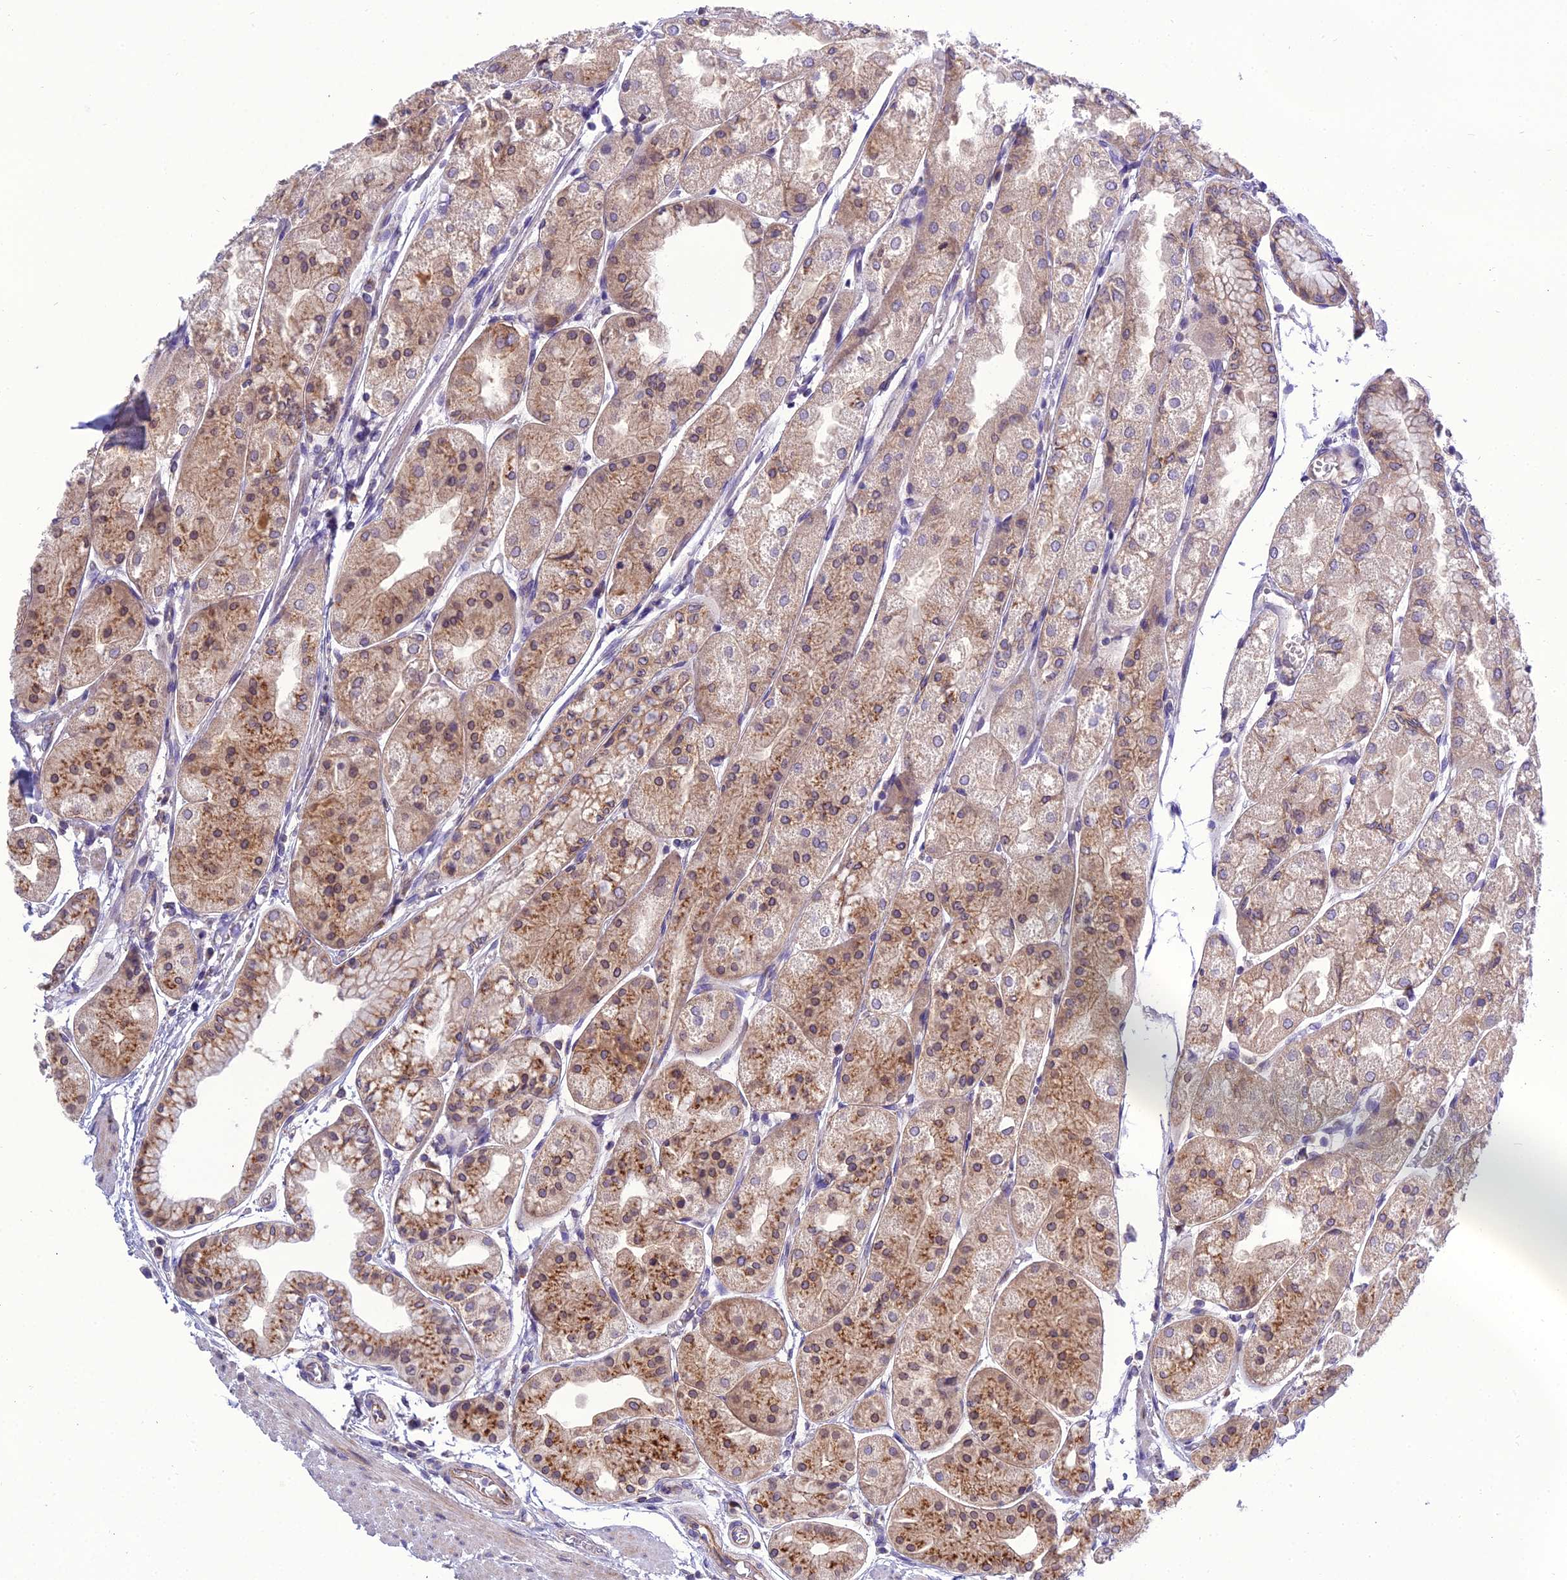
{"staining": {"intensity": "strong", "quantity": "25%-75%", "location": "cytoplasmic/membranous"}, "tissue": "stomach", "cell_type": "Glandular cells", "image_type": "normal", "snomed": [{"axis": "morphology", "description": "Normal tissue, NOS"}, {"axis": "topography", "description": "Stomach, upper"}], "caption": "Protein analysis of normal stomach shows strong cytoplasmic/membranous expression in approximately 25%-75% of glandular cells.", "gene": "GOLPH3", "patient": {"sex": "male", "age": 72}}